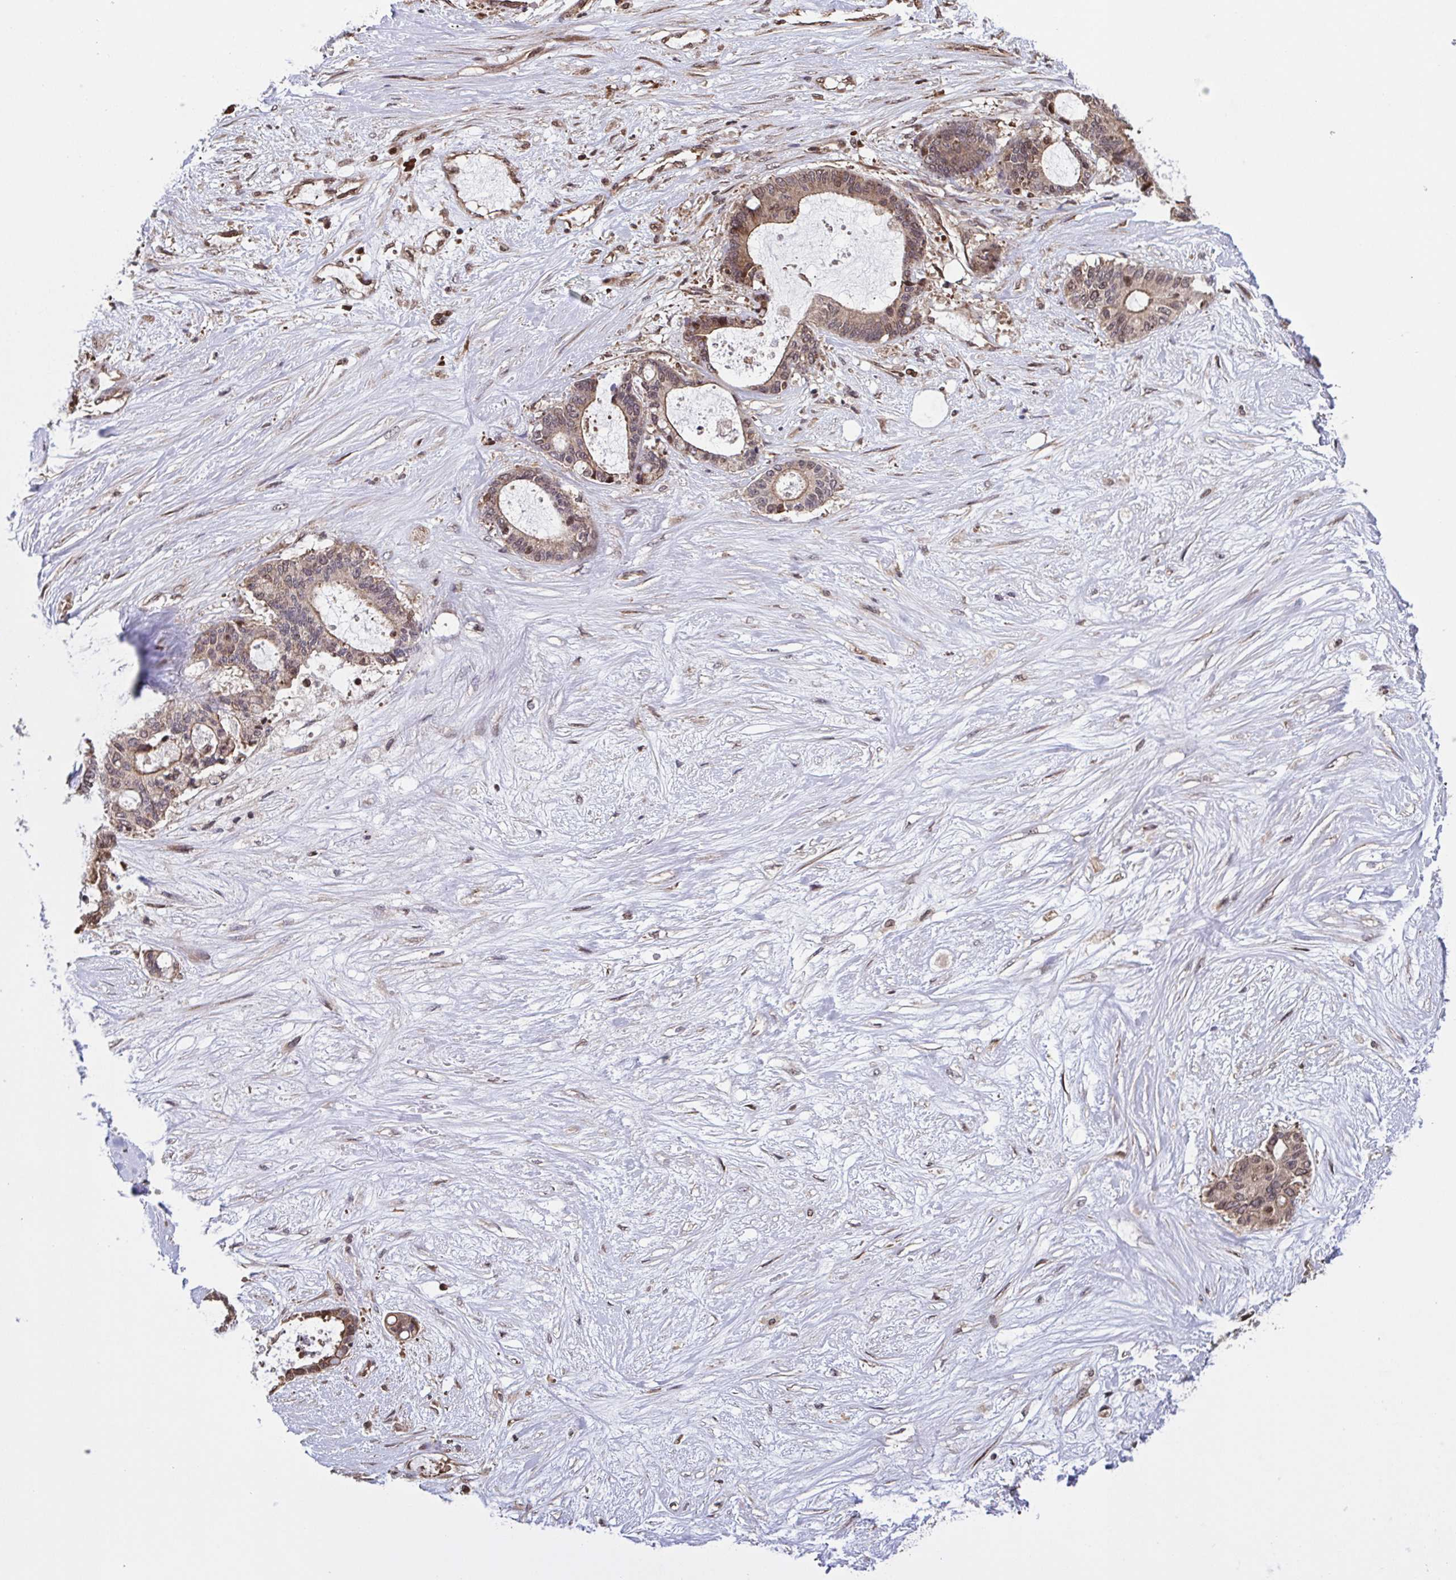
{"staining": {"intensity": "weak", "quantity": ">75%", "location": "cytoplasmic/membranous,nuclear"}, "tissue": "liver cancer", "cell_type": "Tumor cells", "image_type": "cancer", "snomed": [{"axis": "morphology", "description": "Normal tissue, NOS"}, {"axis": "morphology", "description": "Cholangiocarcinoma"}, {"axis": "topography", "description": "Liver"}, {"axis": "topography", "description": "Peripheral nerve tissue"}], "caption": "Human liver cholangiocarcinoma stained with a brown dye exhibits weak cytoplasmic/membranous and nuclear positive expression in about >75% of tumor cells.", "gene": "SEC63", "patient": {"sex": "female", "age": 73}}